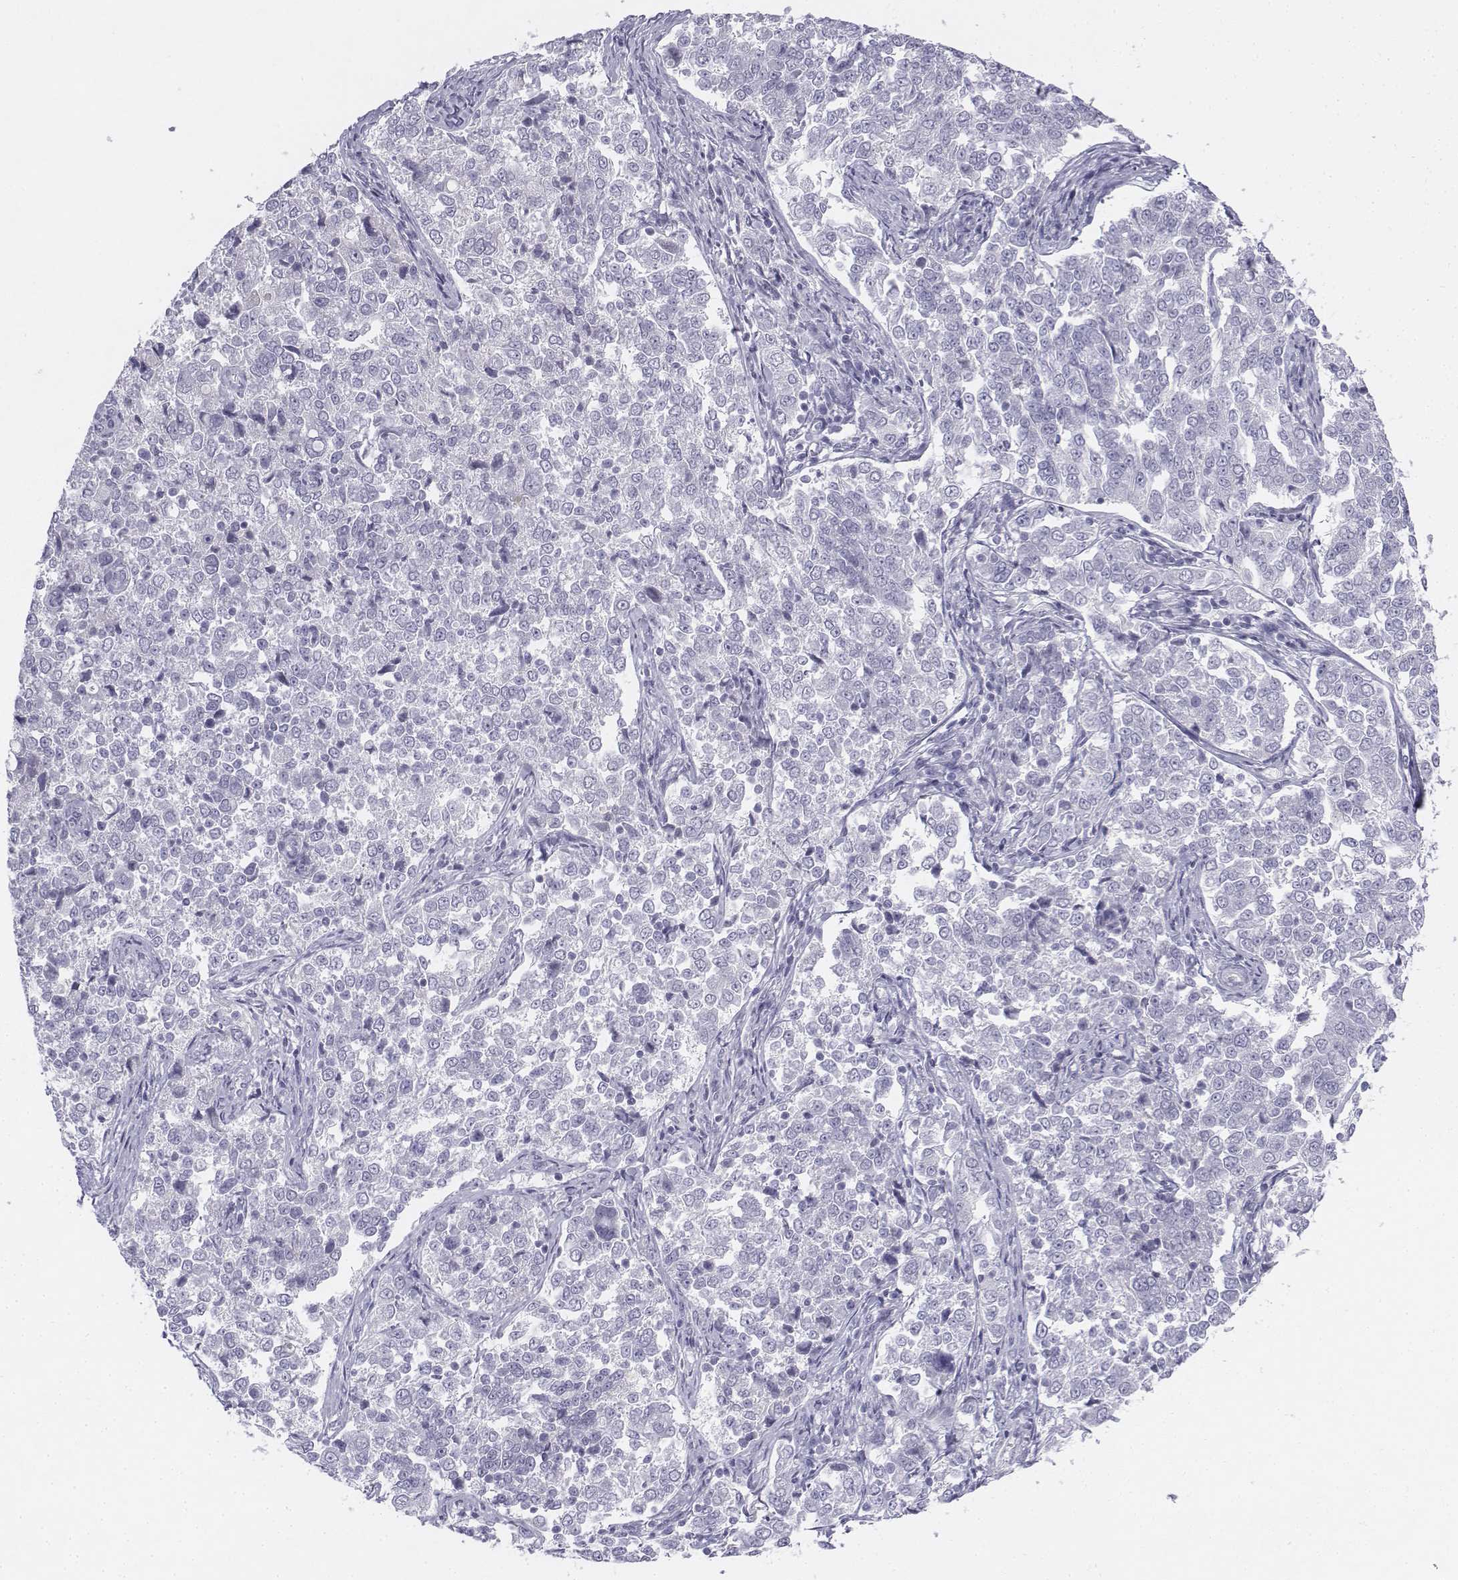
{"staining": {"intensity": "negative", "quantity": "none", "location": "none"}, "tissue": "endometrial cancer", "cell_type": "Tumor cells", "image_type": "cancer", "snomed": [{"axis": "morphology", "description": "Adenocarcinoma, NOS"}, {"axis": "topography", "description": "Endometrium"}], "caption": "A photomicrograph of endometrial cancer (adenocarcinoma) stained for a protein shows no brown staining in tumor cells.", "gene": "TH", "patient": {"sex": "female", "age": 43}}